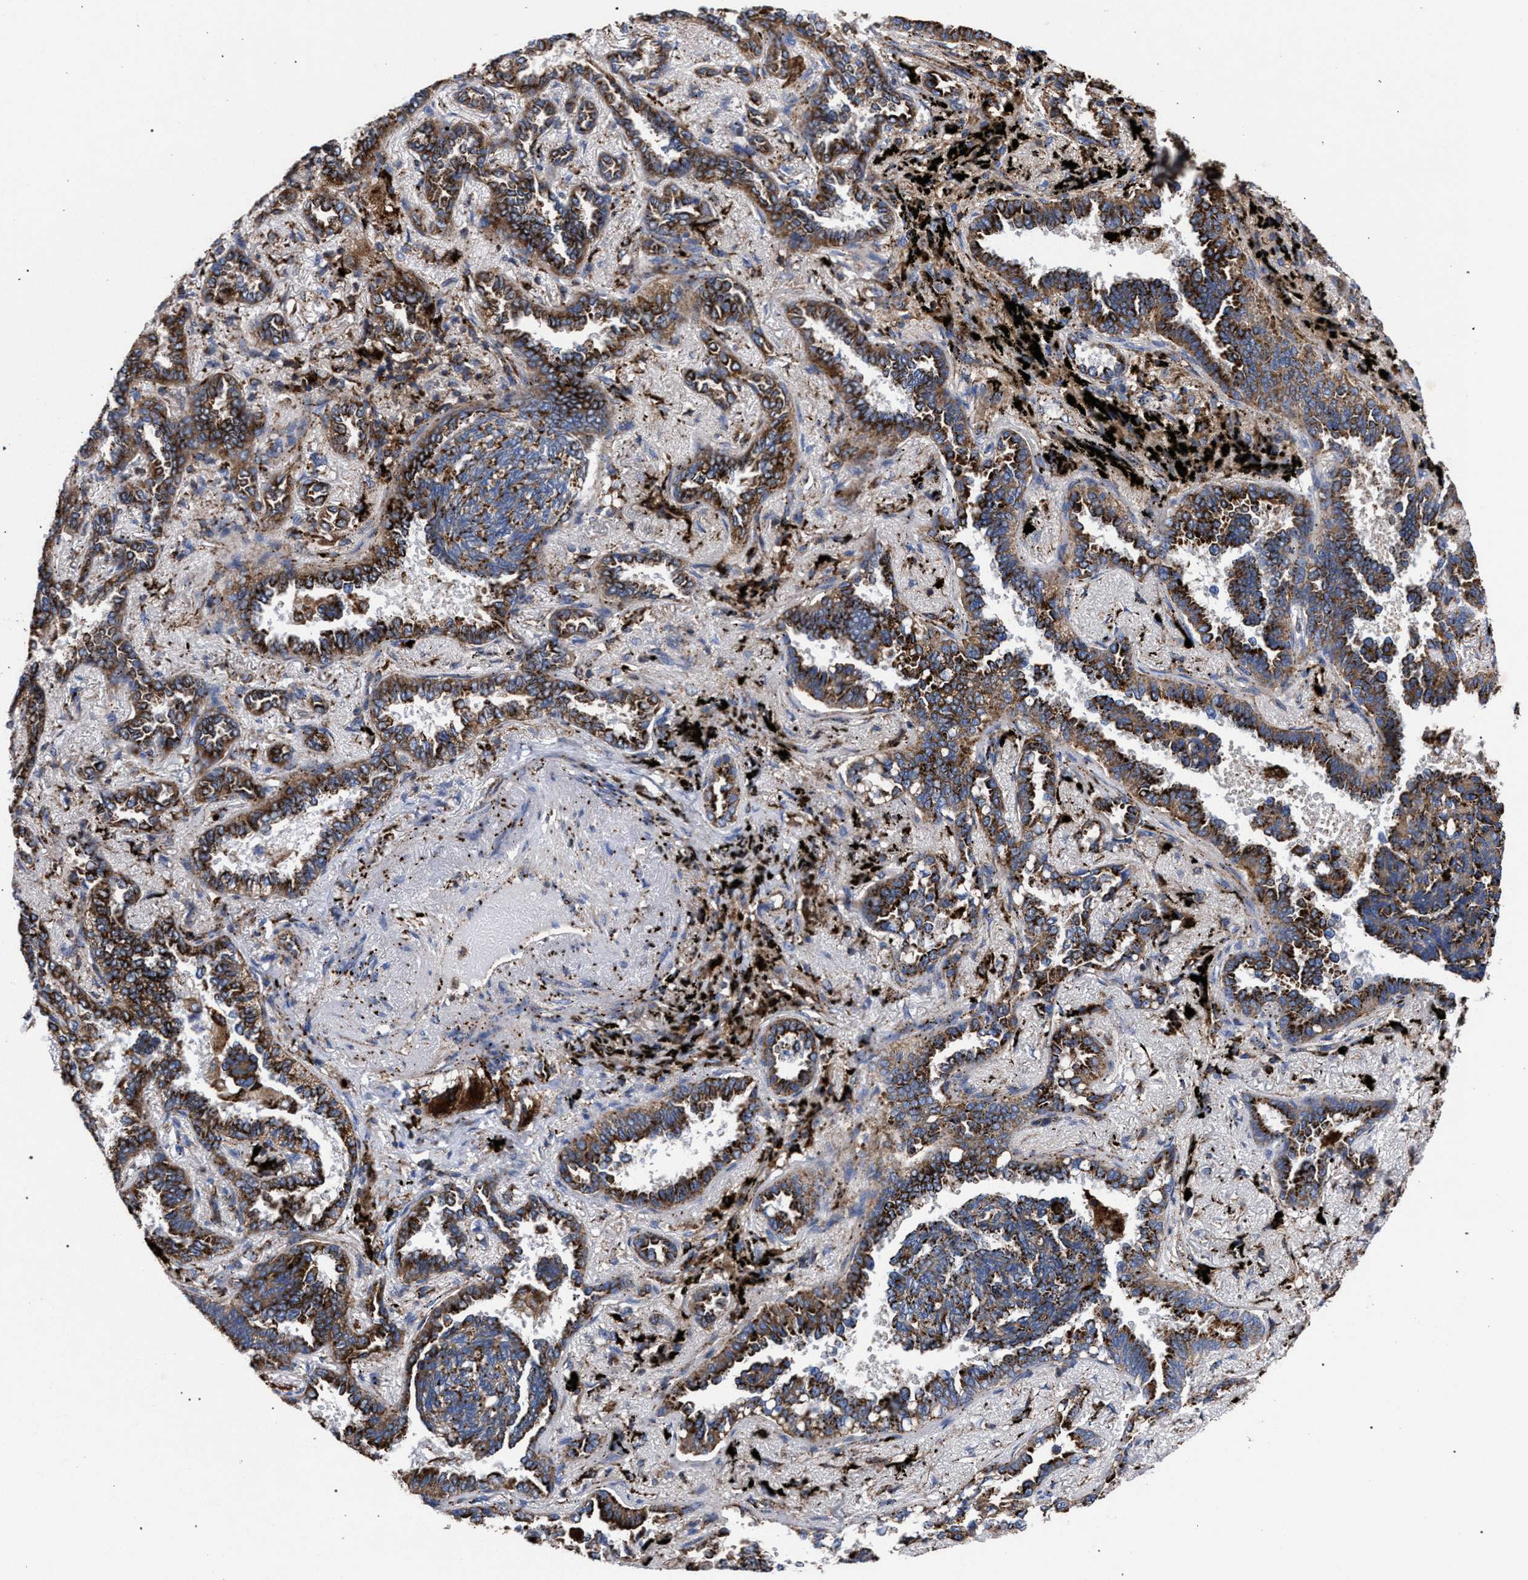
{"staining": {"intensity": "strong", "quantity": ">75%", "location": "cytoplasmic/membranous"}, "tissue": "lung cancer", "cell_type": "Tumor cells", "image_type": "cancer", "snomed": [{"axis": "morphology", "description": "Adenocarcinoma, NOS"}, {"axis": "topography", "description": "Lung"}], "caption": "Strong cytoplasmic/membranous expression is seen in approximately >75% of tumor cells in adenocarcinoma (lung). (DAB IHC, brown staining for protein, blue staining for nuclei).", "gene": "PPT1", "patient": {"sex": "male", "age": 59}}